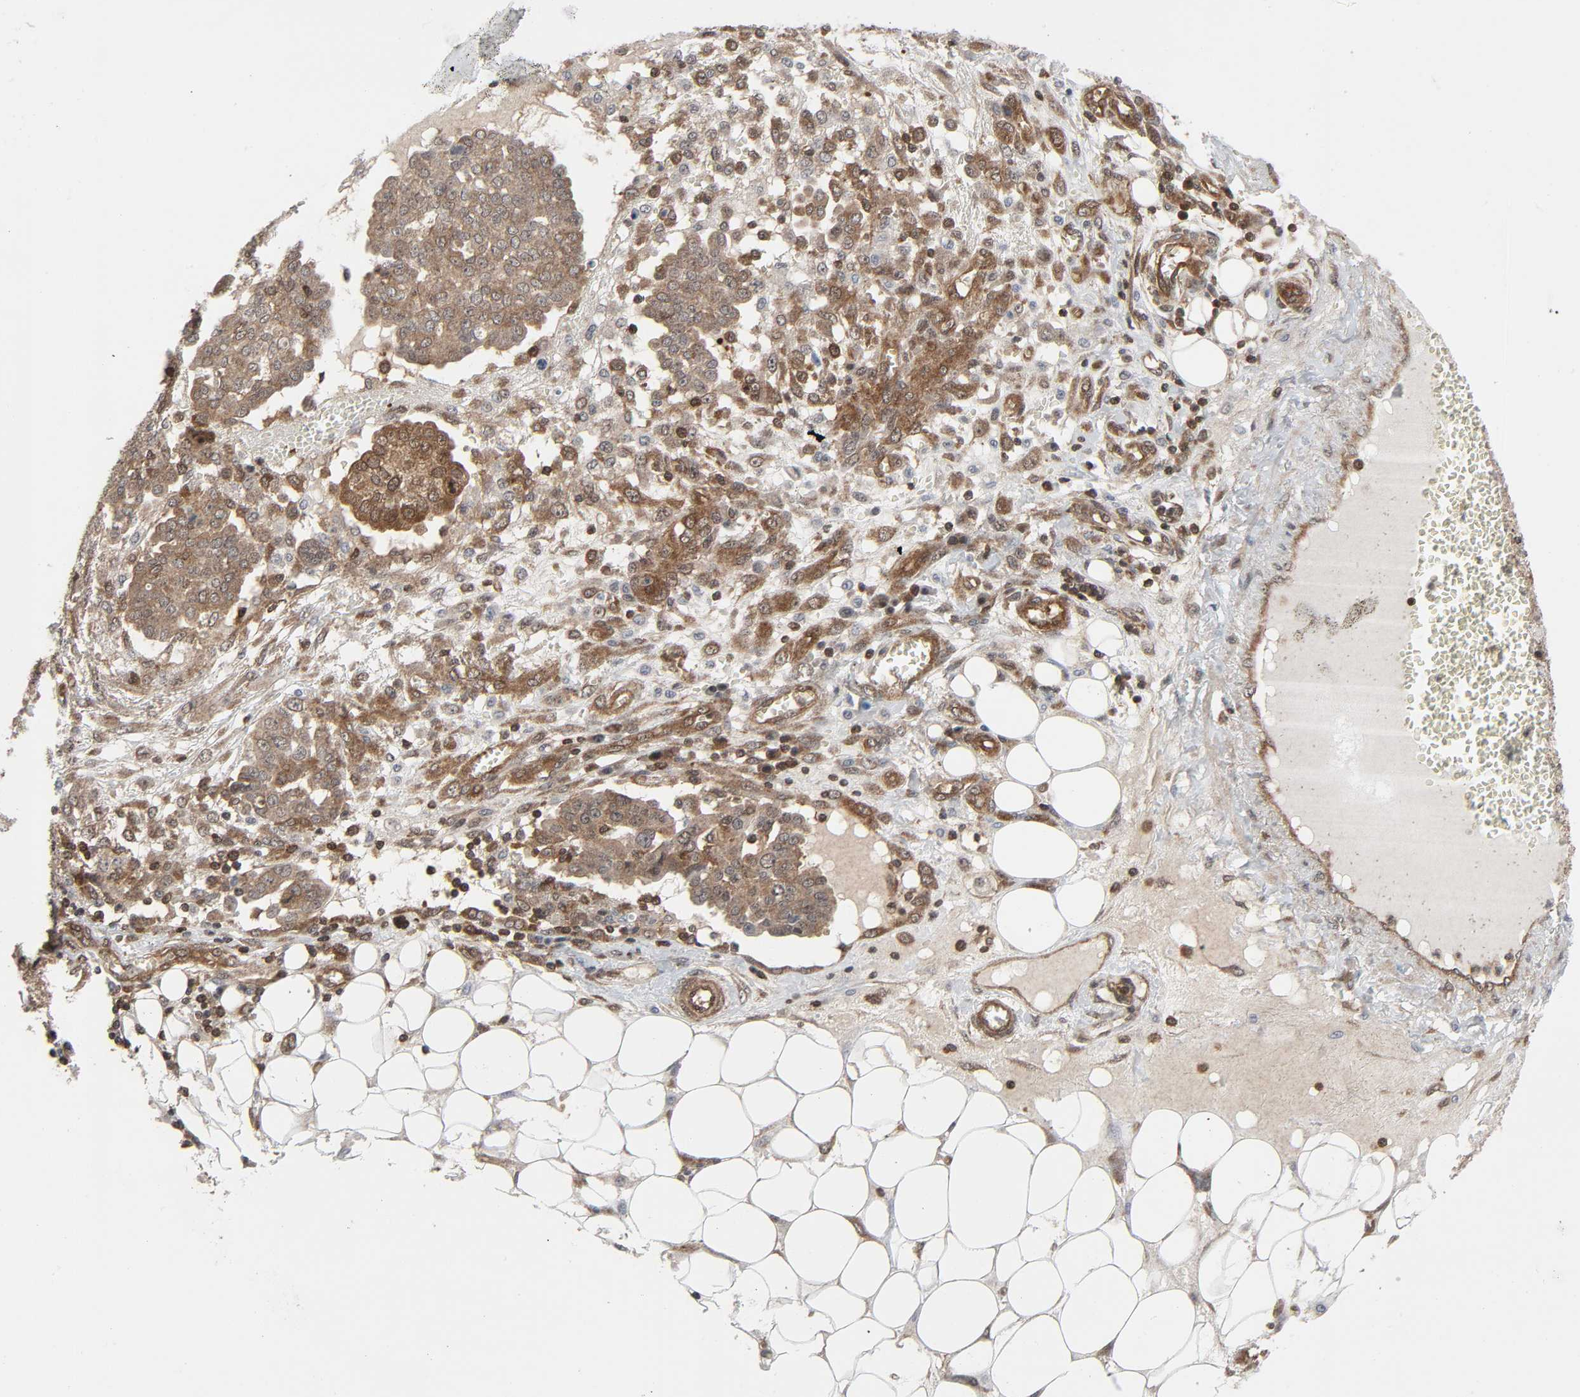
{"staining": {"intensity": "moderate", "quantity": ">75%", "location": "cytoplasmic/membranous"}, "tissue": "ovarian cancer", "cell_type": "Tumor cells", "image_type": "cancer", "snomed": [{"axis": "morphology", "description": "Cystadenocarcinoma, serous, NOS"}, {"axis": "topography", "description": "Soft tissue"}, {"axis": "topography", "description": "Ovary"}], "caption": "Serous cystadenocarcinoma (ovarian) stained for a protein demonstrates moderate cytoplasmic/membranous positivity in tumor cells.", "gene": "GSK3A", "patient": {"sex": "female", "age": 57}}